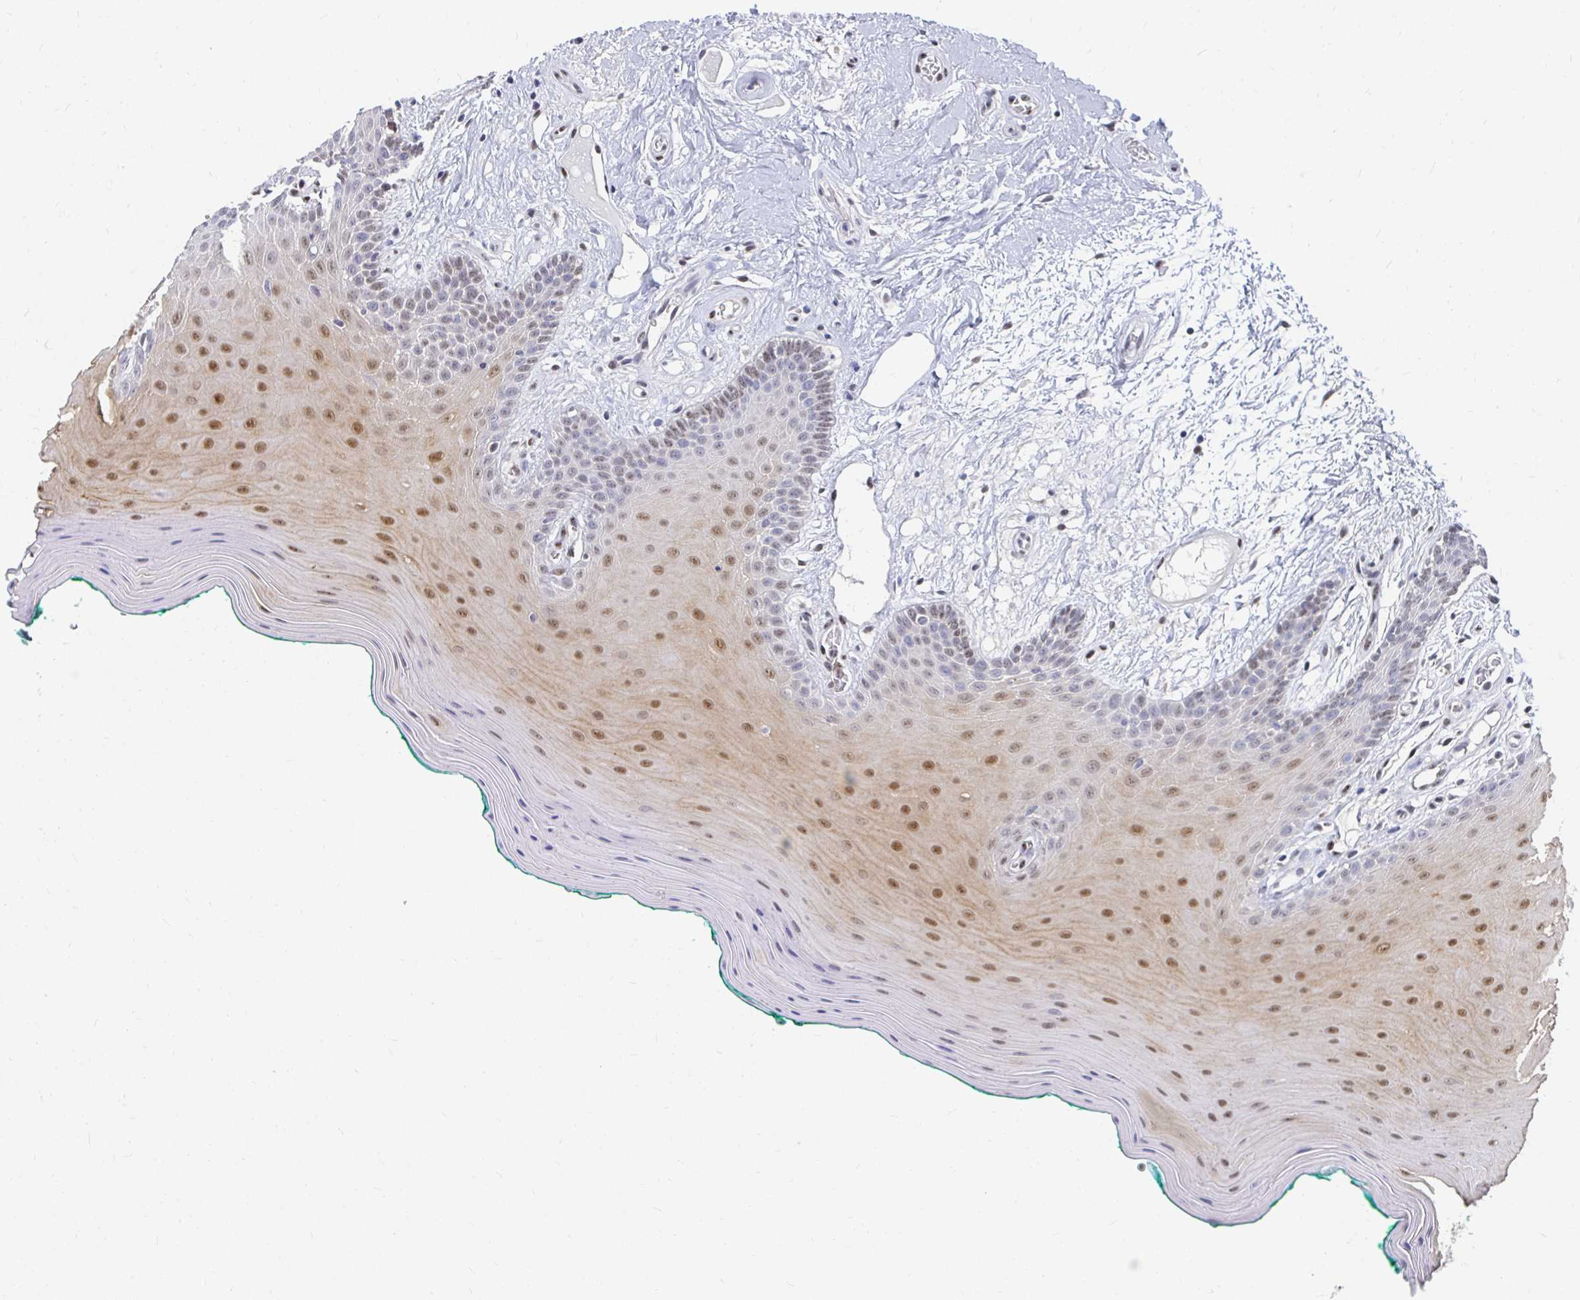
{"staining": {"intensity": "moderate", "quantity": "25%-75%", "location": "cytoplasmic/membranous,nuclear"}, "tissue": "oral mucosa", "cell_type": "Squamous epithelial cells", "image_type": "normal", "snomed": [{"axis": "morphology", "description": "Normal tissue, NOS"}, {"axis": "topography", "description": "Oral tissue"}], "caption": "Immunohistochemistry (IHC) staining of normal oral mucosa, which demonstrates medium levels of moderate cytoplasmic/membranous,nuclear expression in approximately 25%-75% of squamous epithelial cells indicating moderate cytoplasmic/membranous,nuclear protein staining. The staining was performed using DAB (3,3'-diaminobenzidine) (brown) for protein detection and nuclei were counterstained in hematoxylin (blue).", "gene": "CLIC3", "patient": {"sex": "female", "age": 40}}